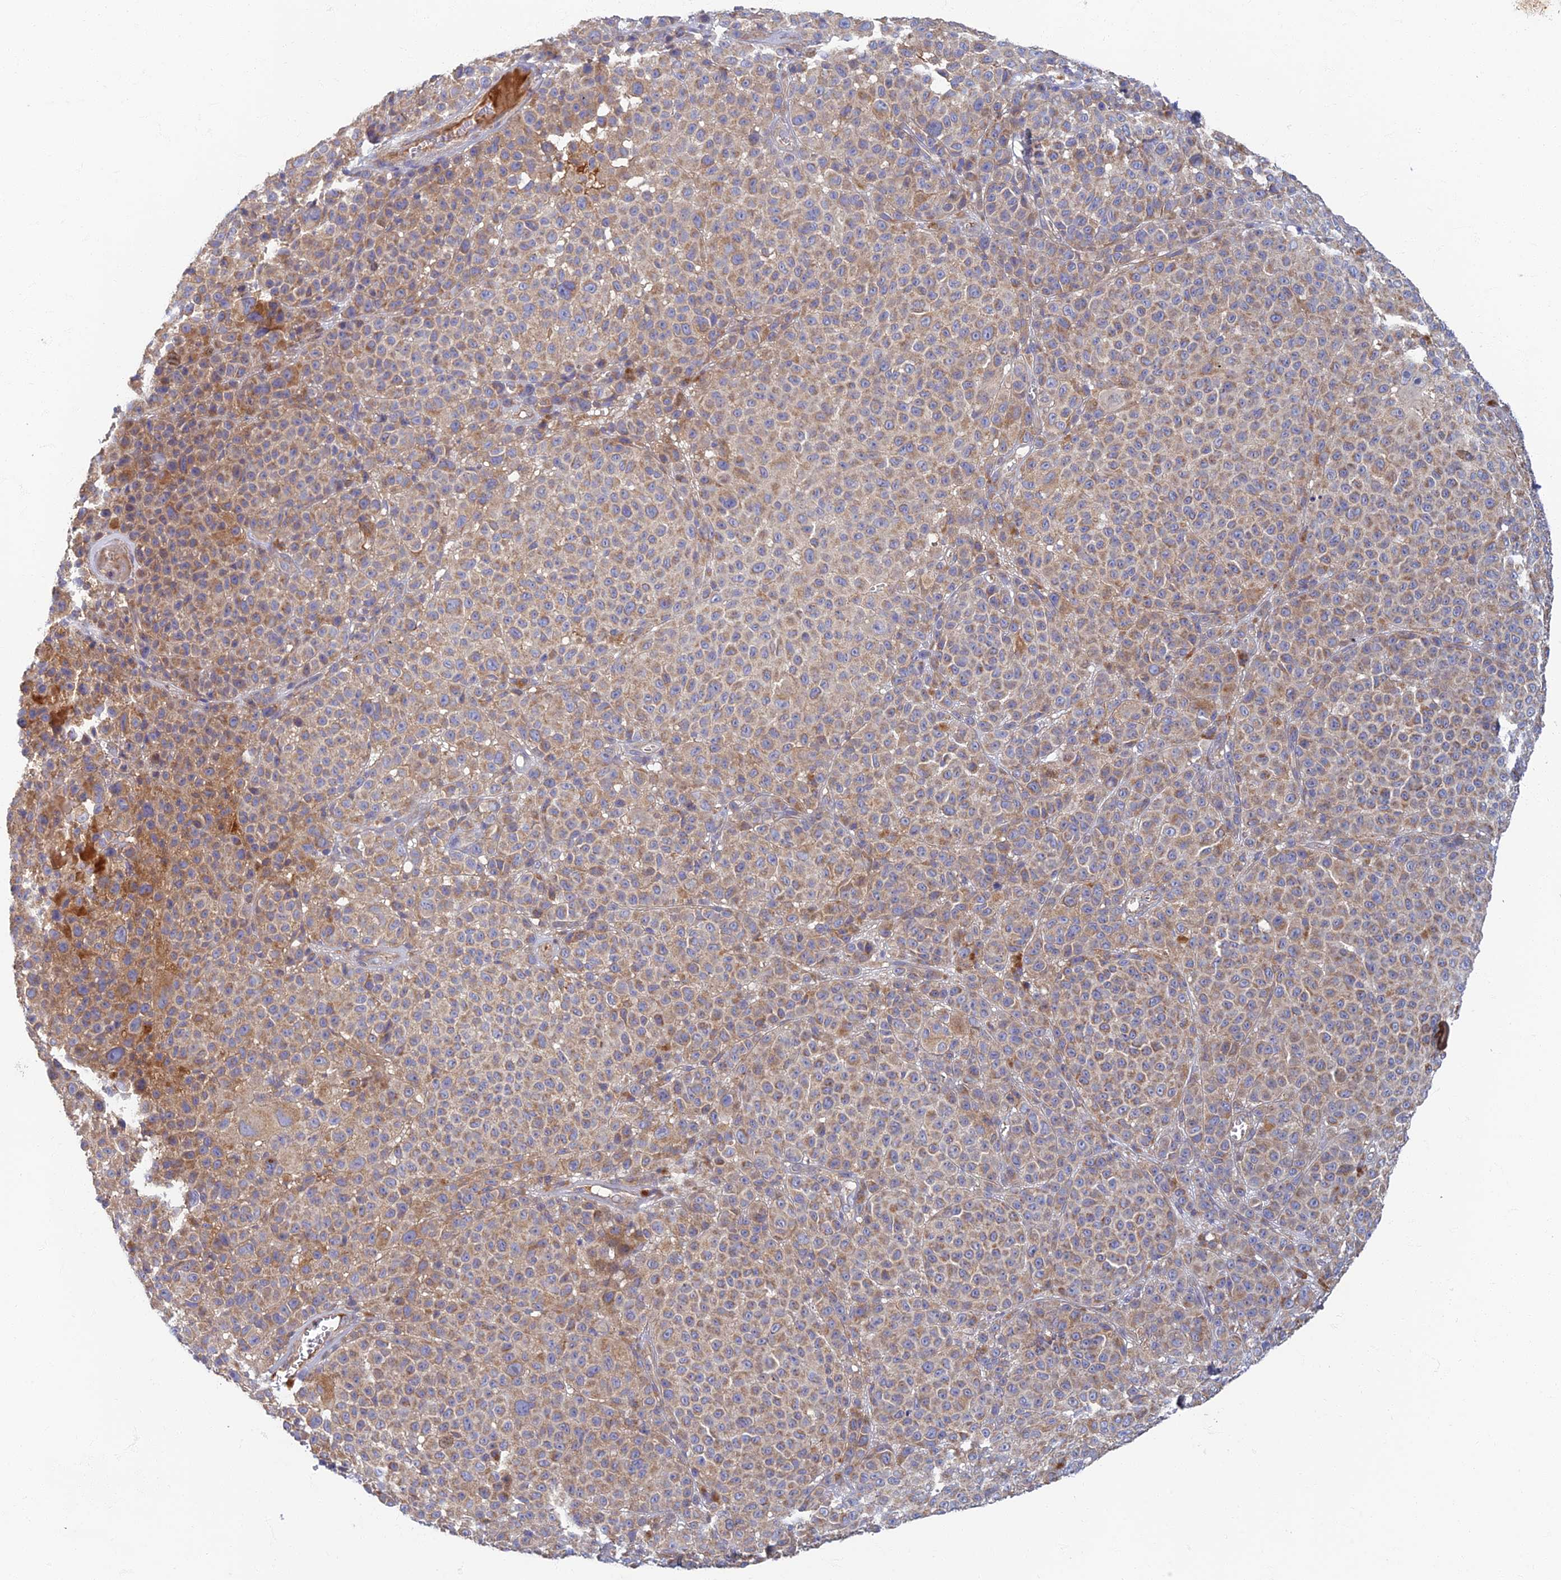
{"staining": {"intensity": "weak", "quantity": ">75%", "location": "cytoplasmic/membranous"}, "tissue": "melanoma", "cell_type": "Tumor cells", "image_type": "cancer", "snomed": [{"axis": "morphology", "description": "Malignant melanoma, NOS"}, {"axis": "topography", "description": "Skin"}], "caption": "Malignant melanoma was stained to show a protein in brown. There is low levels of weak cytoplasmic/membranous expression in about >75% of tumor cells.", "gene": "SOGA1", "patient": {"sex": "female", "age": 94}}